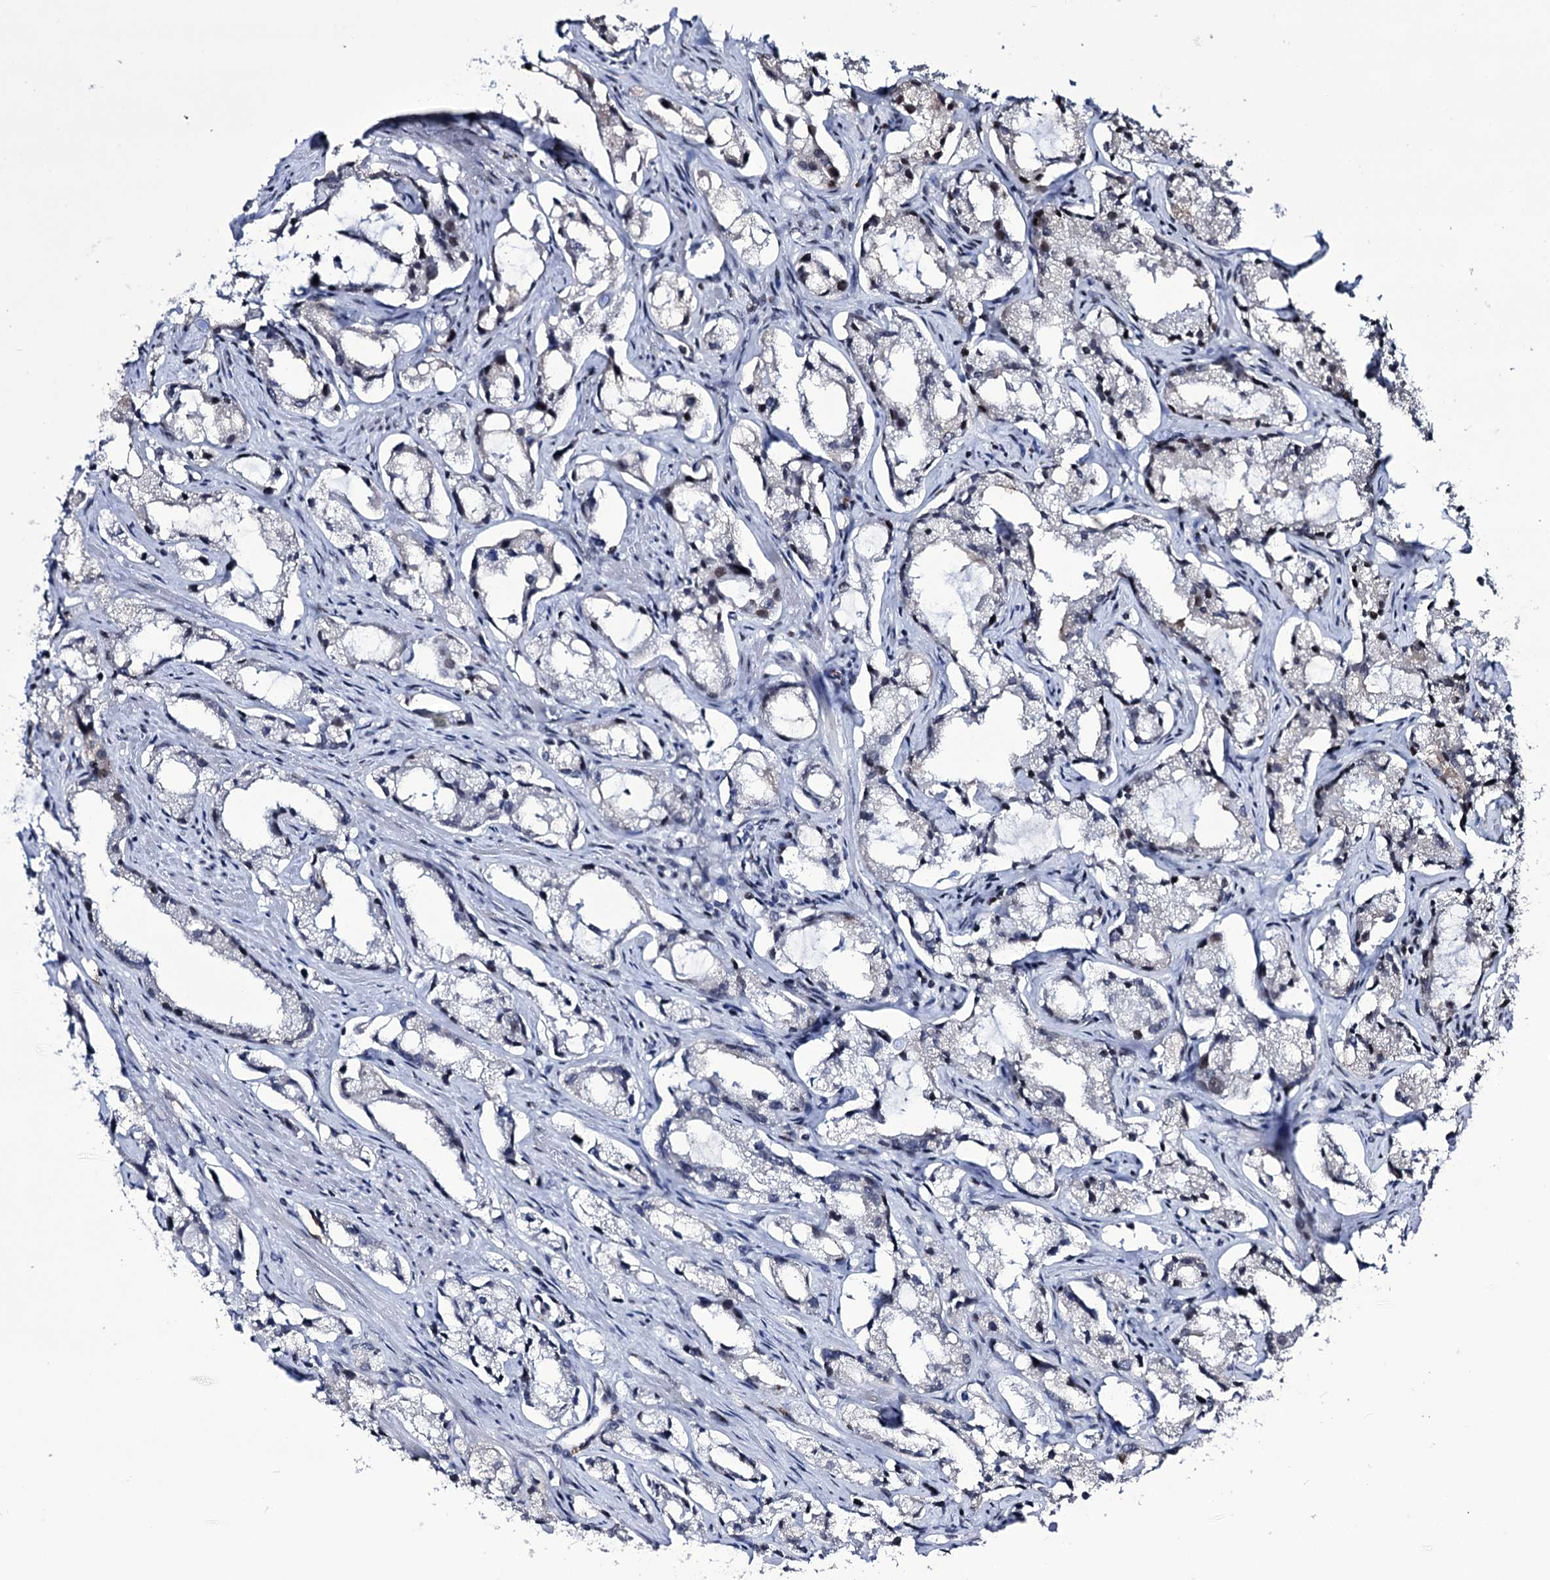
{"staining": {"intensity": "negative", "quantity": "none", "location": "none"}, "tissue": "prostate cancer", "cell_type": "Tumor cells", "image_type": "cancer", "snomed": [{"axis": "morphology", "description": "Adenocarcinoma, High grade"}, {"axis": "topography", "description": "Prostate"}], "caption": "DAB immunohistochemical staining of prostate high-grade adenocarcinoma exhibits no significant staining in tumor cells.", "gene": "ZC3H12C", "patient": {"sex": "male", "age": 66}}